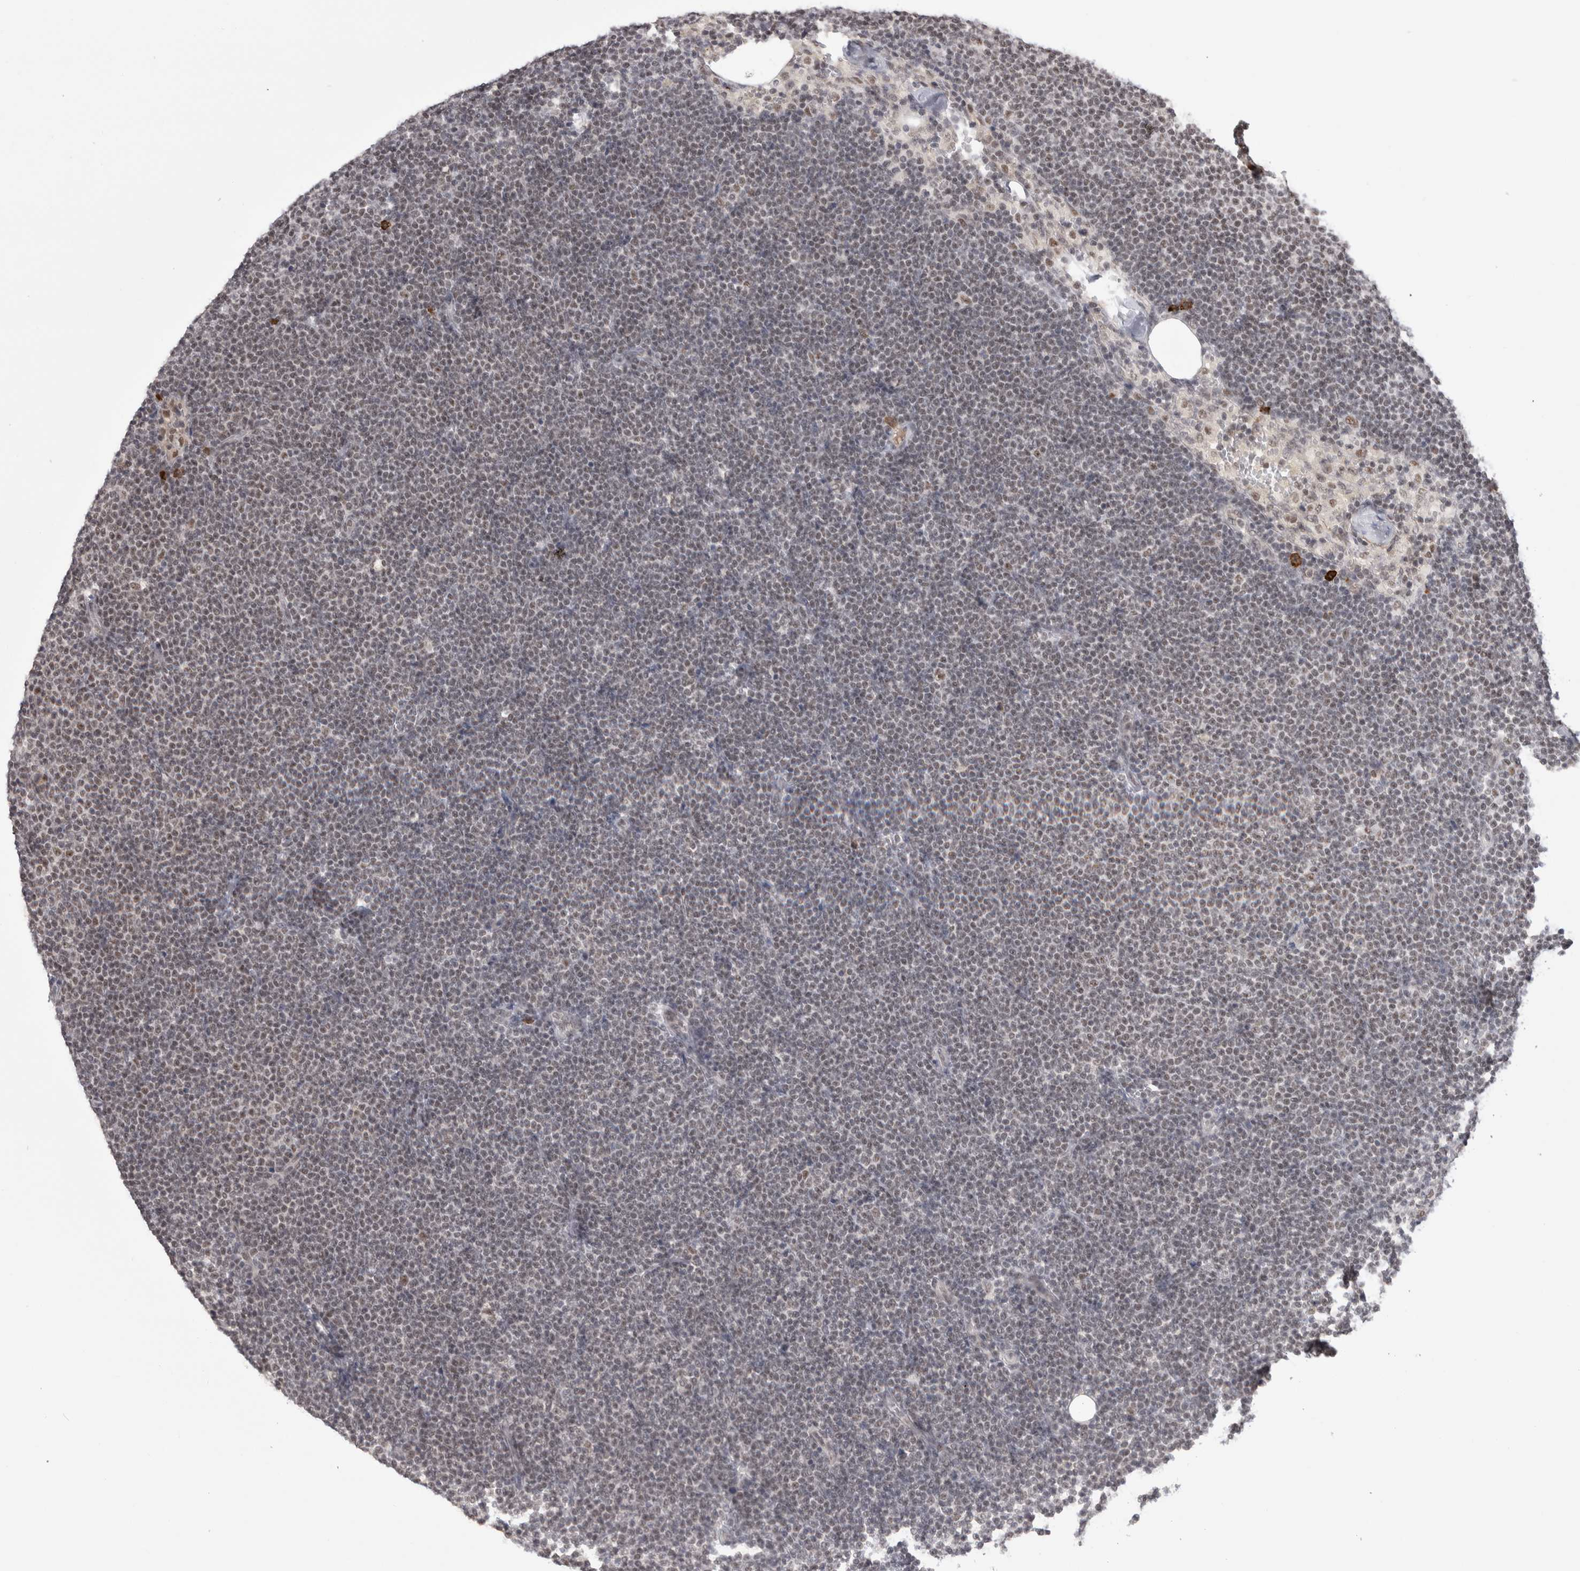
{"staining": {"intensity": "moderate", "quantity": ">75%", "location": "nuclear"}, "tissue": "lymphoma", "cell_type": "Tumor cells", "image_type": "cancer", "snomed": [{"axis": "morphology", "description": "Malignant lymphoma, non-Hodgkin's type, Low grade"}, {"axis": "topography", "description": "Lymph node"}], "caption": "Tumor cells display moderate nuclear positivity in approximately >75% of cells in lymphoma.", "gene": "ZNF24", "patient": {"sex": "female", "age": 53}}